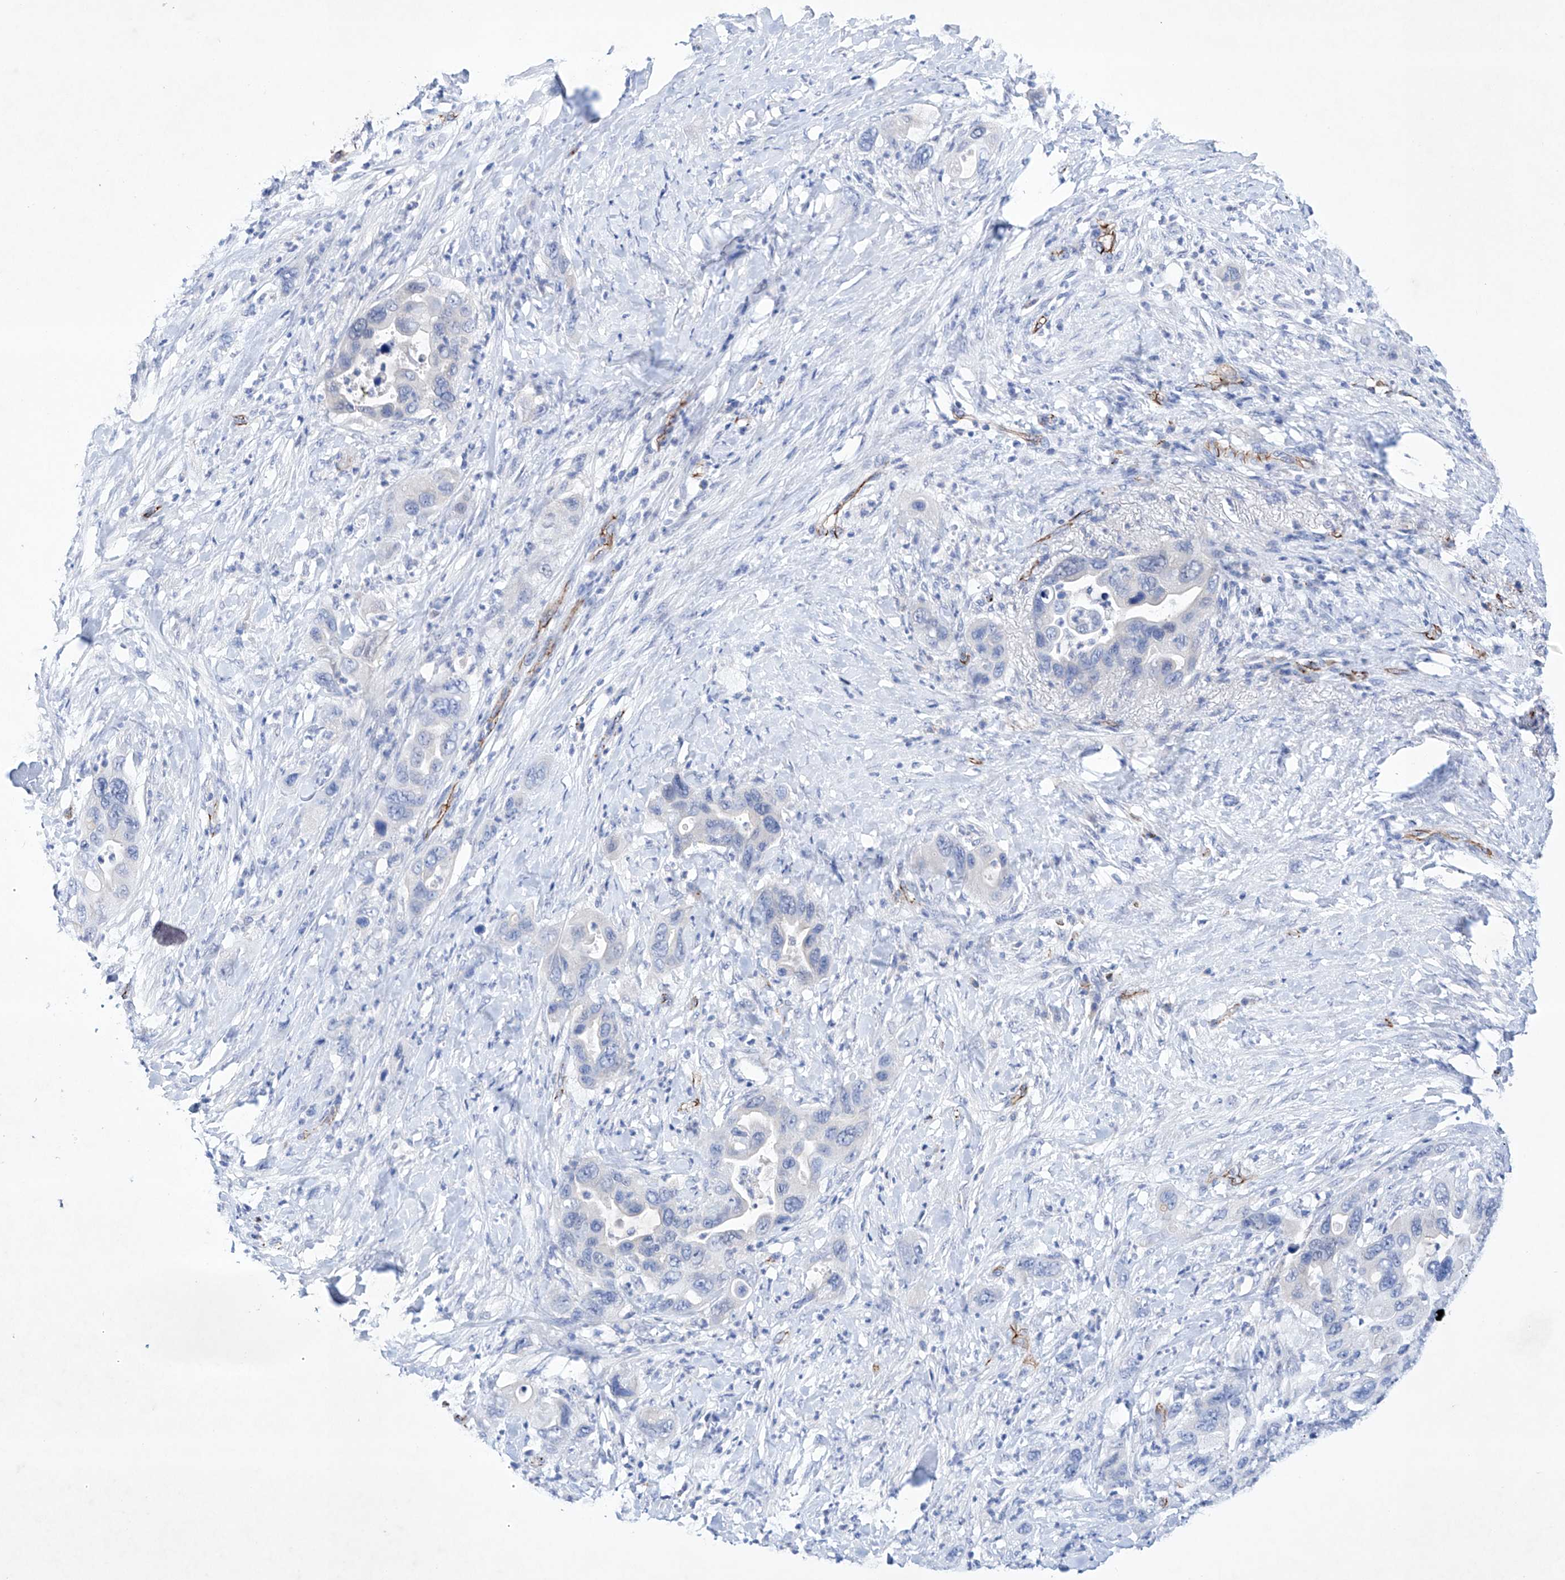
{"staining": {"intensity": "negative", "quantity": "none", "location": "none"}, "tissue": "pancreatic cancer", "cell_type": "Tumor cells", "image_type": "cancer", "snomed": [{"axis": "morphology", "description": "Adenocarcinoma, NOS"}, {"axis": "topography", "description": "Pancreas"}], "caption": "DAB (3,3'-diaminobenzidine) immunohistochemical staining of human pancreatic adenocarcinoma shows no significant expression in tumor cells.", "gene": "ETV7", "patient": {"sex": "female", "age": 71}}